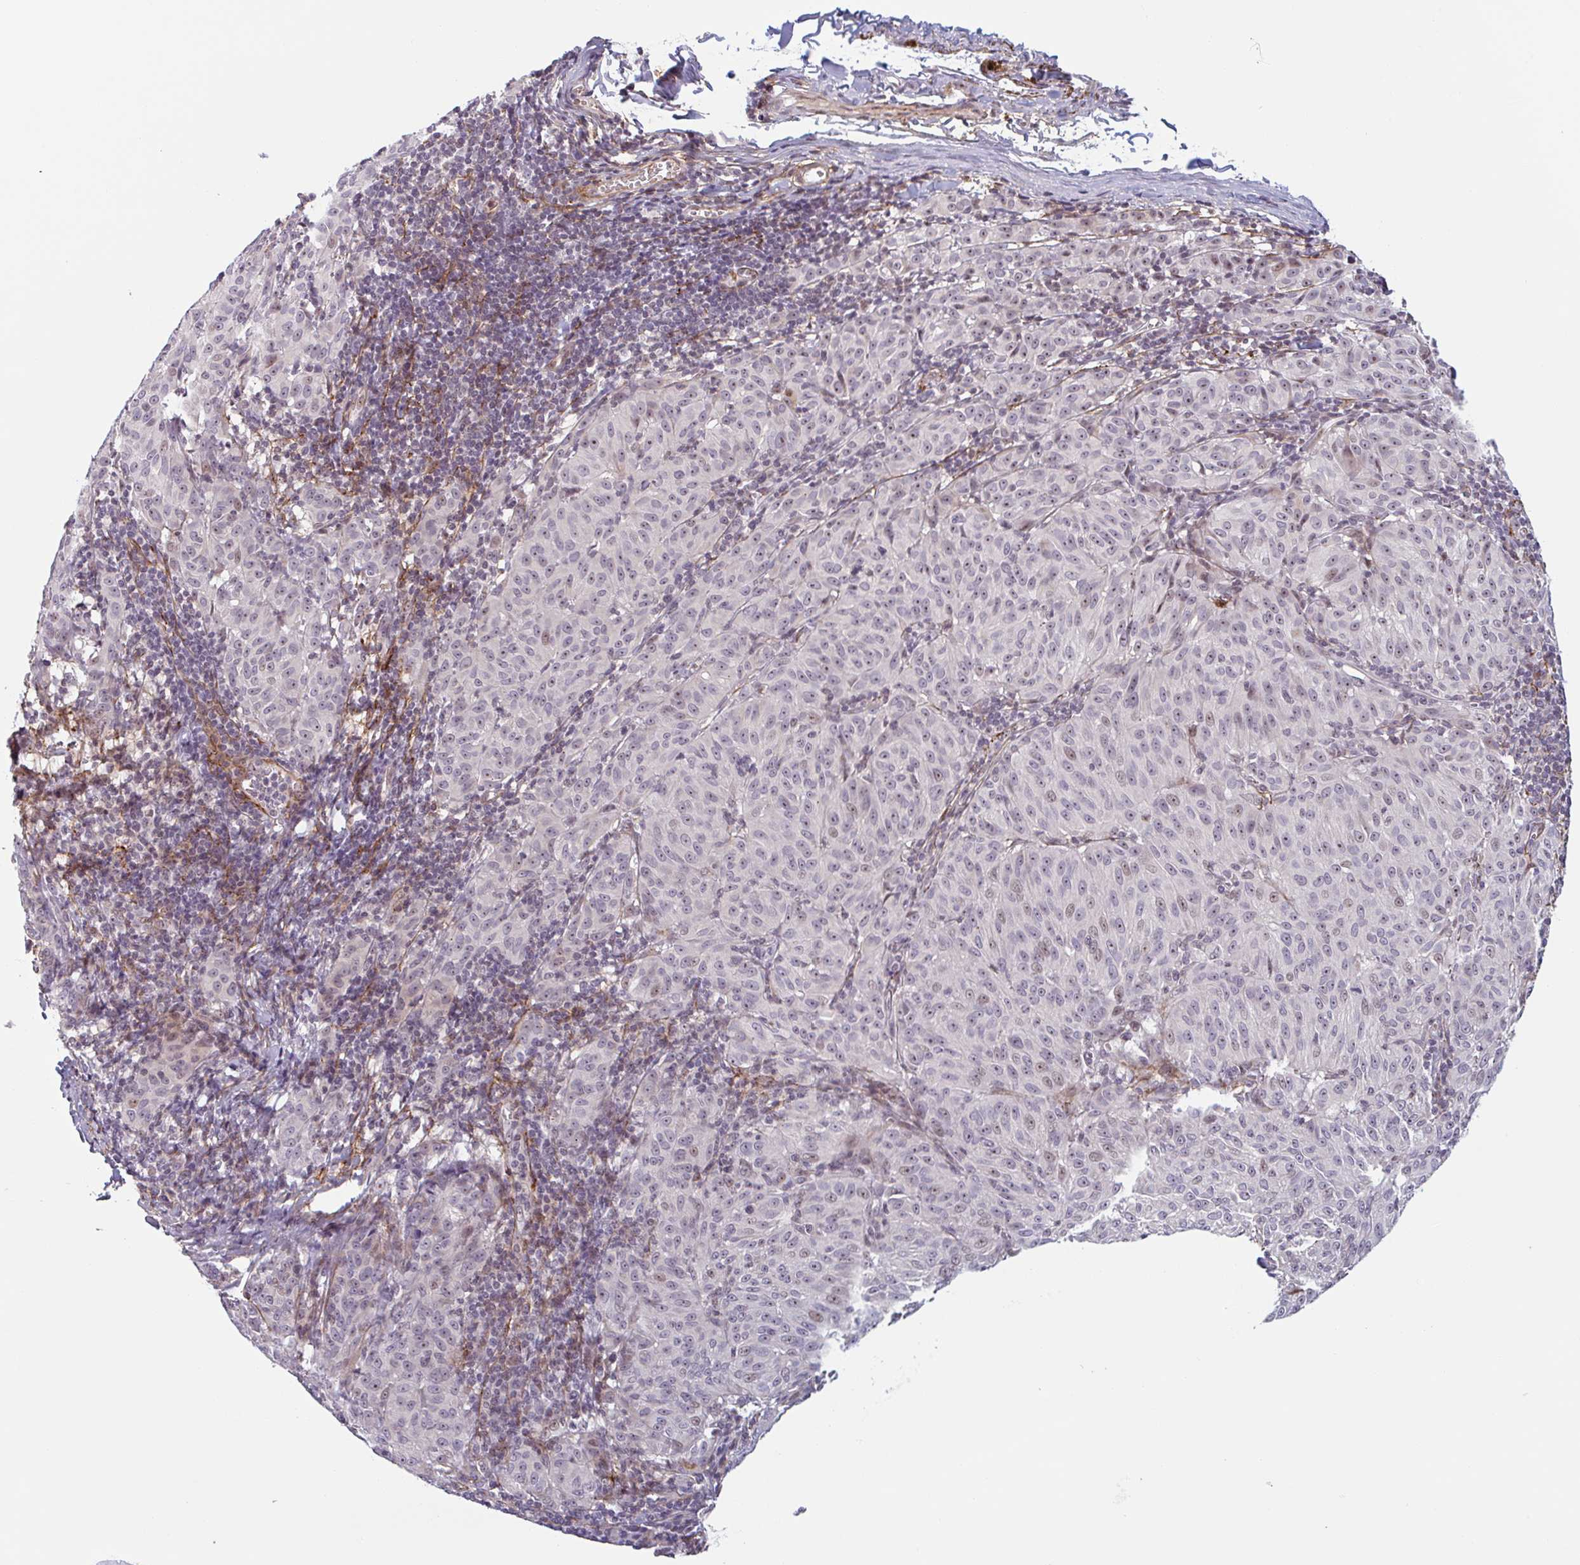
{"staining": {"intensity": "weak", "quantity": "25%-75%", "location": "nuclear"}, "tissue": "melanoma", "cell_type": "Tumor cells", "image_type": "cancer", "snomed": [{"axis": "morphology", "description": "Malignant melanoma, NOS"}, {"axis": "topography", "description": "Skin"}], "caption": "The micrograph displays a brown stain indicating the presence of a protein in the nuclear of tumor cells in melanoma.", "gene": "TMEM119", "patient": {"sex": "female", "age": 72}}